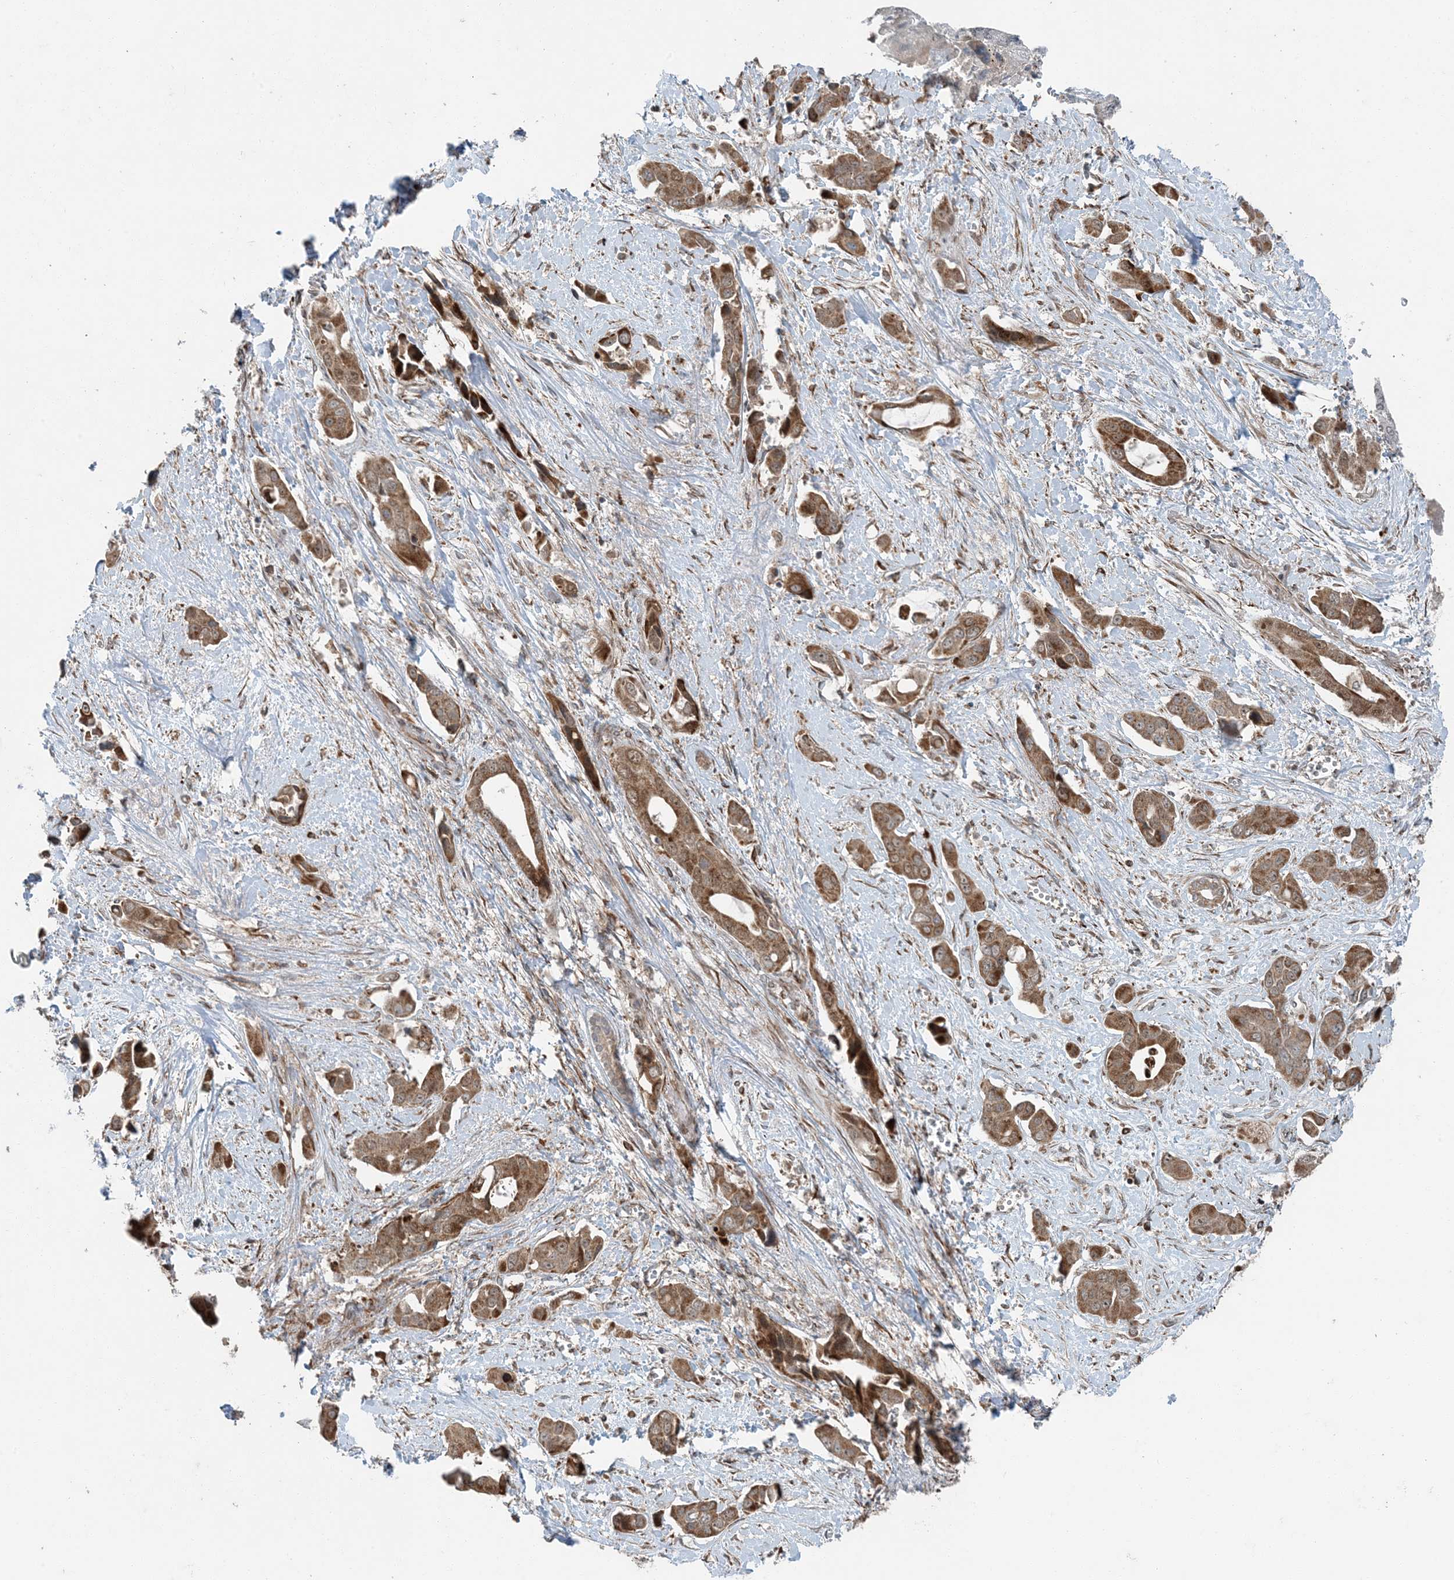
{"staining": {"intensity": "moderate", "quantity": ">75%", "location": "cytoplasmic/membranous"}, "tissue": "liver cancer", "cell_type": "Tumor cells", "image_type": "cancer", "snomed": [{"axis": "morphology", "description": "Cholangiocarcinoma"}, {"axis": "topography", "description": "Liver"}], "caption": "This image demonstrates IHC staining of cholangiocarcinoma (liver), with medium moderate cytoplasmic/membranous expression in about >75% of tumor cells.", "gene": "EDEM2", "patient": {"sex": "female", "age": 52}}